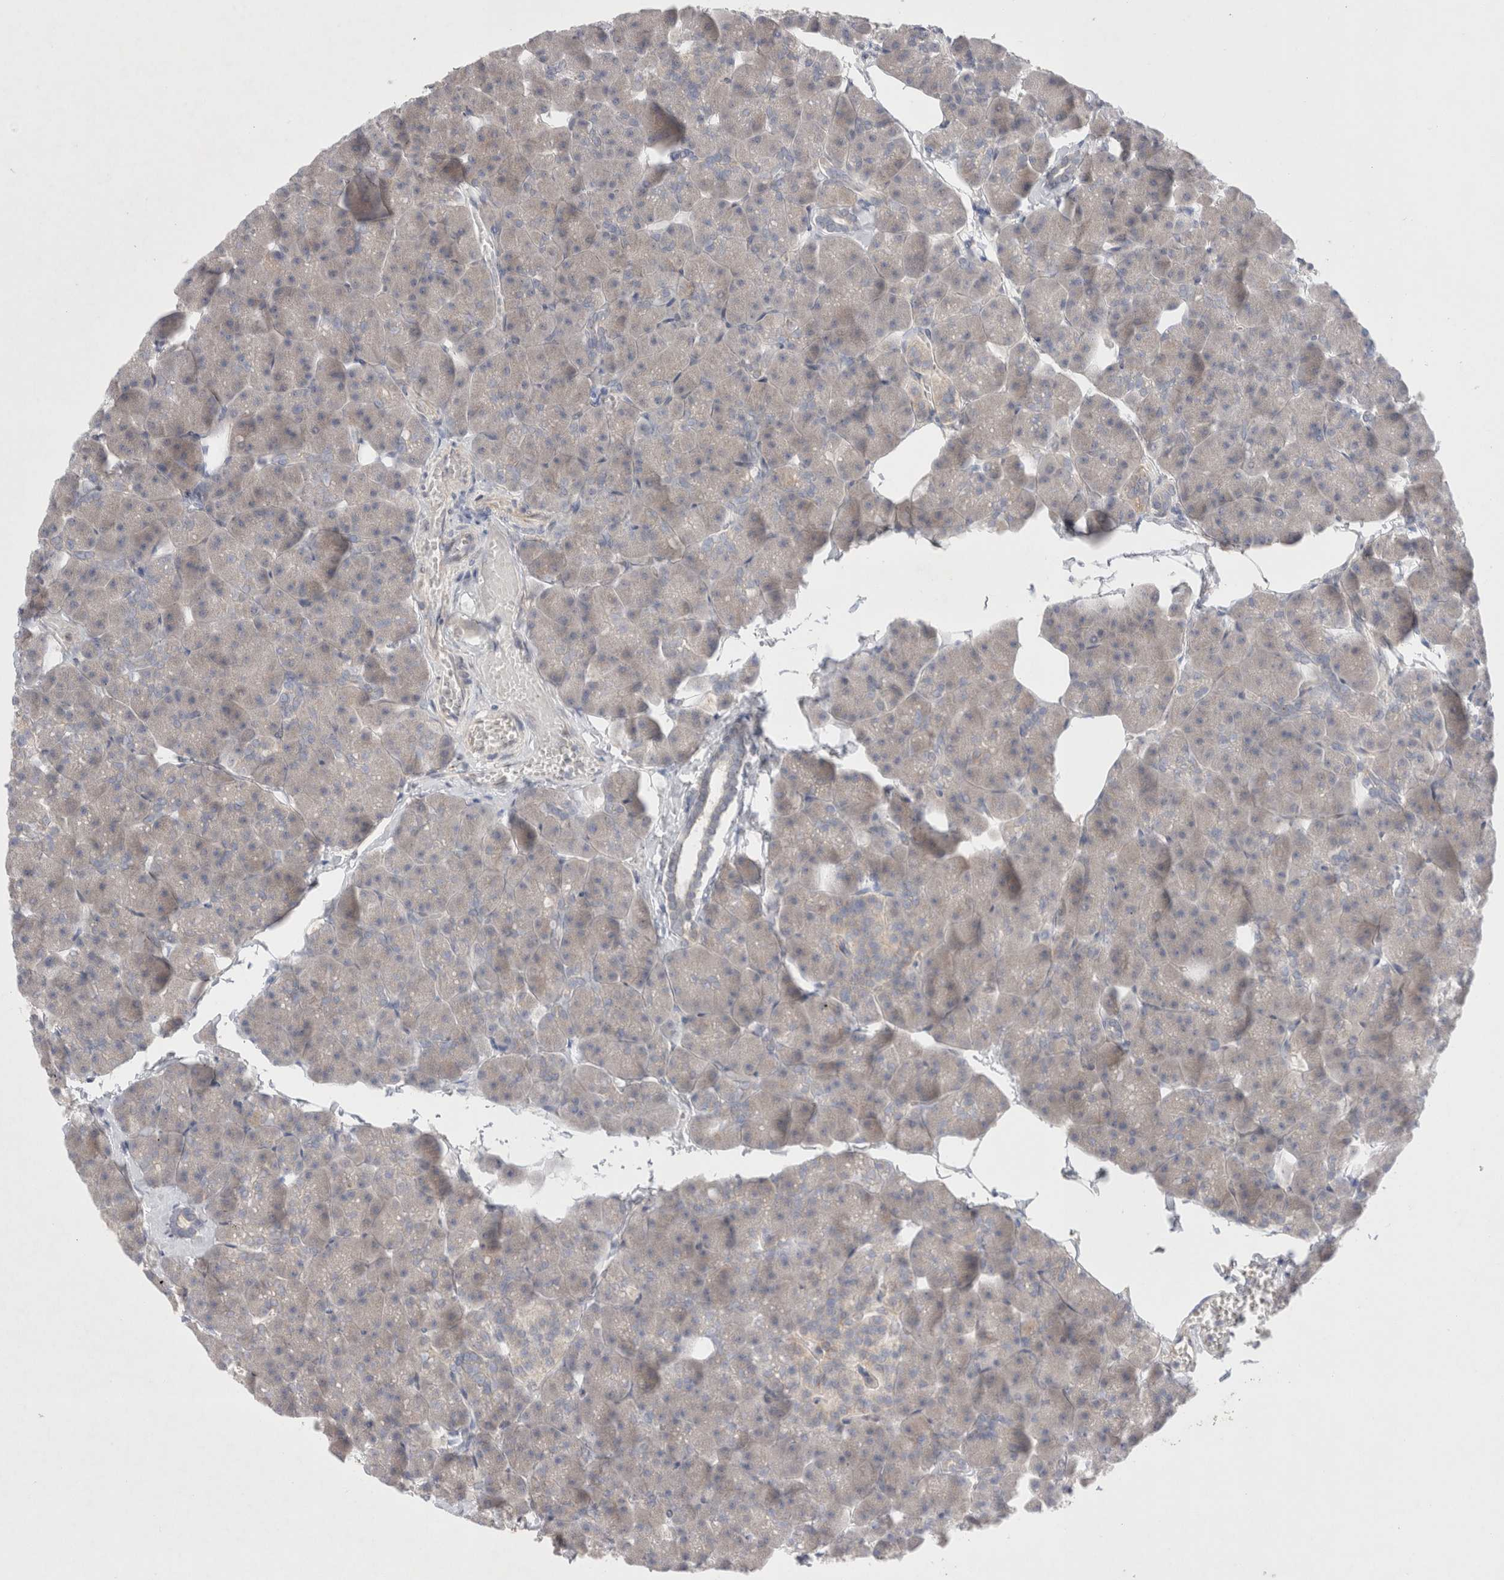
{"staining": {"intensity": "weak", "quantity": "<25%", "location": "cytoplasmic/membranous"}, "tissue": "pancreas", "cell_type": "Exocrine glandular cells", "image_type": "normal", "snomed": [{"axis": "morphology", "description": "Normal tissue, NOS"}, {"axis": "topography", "description": "Pancreas"}], "caption": "A high-resolution micrograph shows immunohistochemistry staining of unremarkable pancreas, which displays no significant staining in exocrine glandular cells.", "gene": "BICD2", "patient": {"sex": "male", "age": 35}}